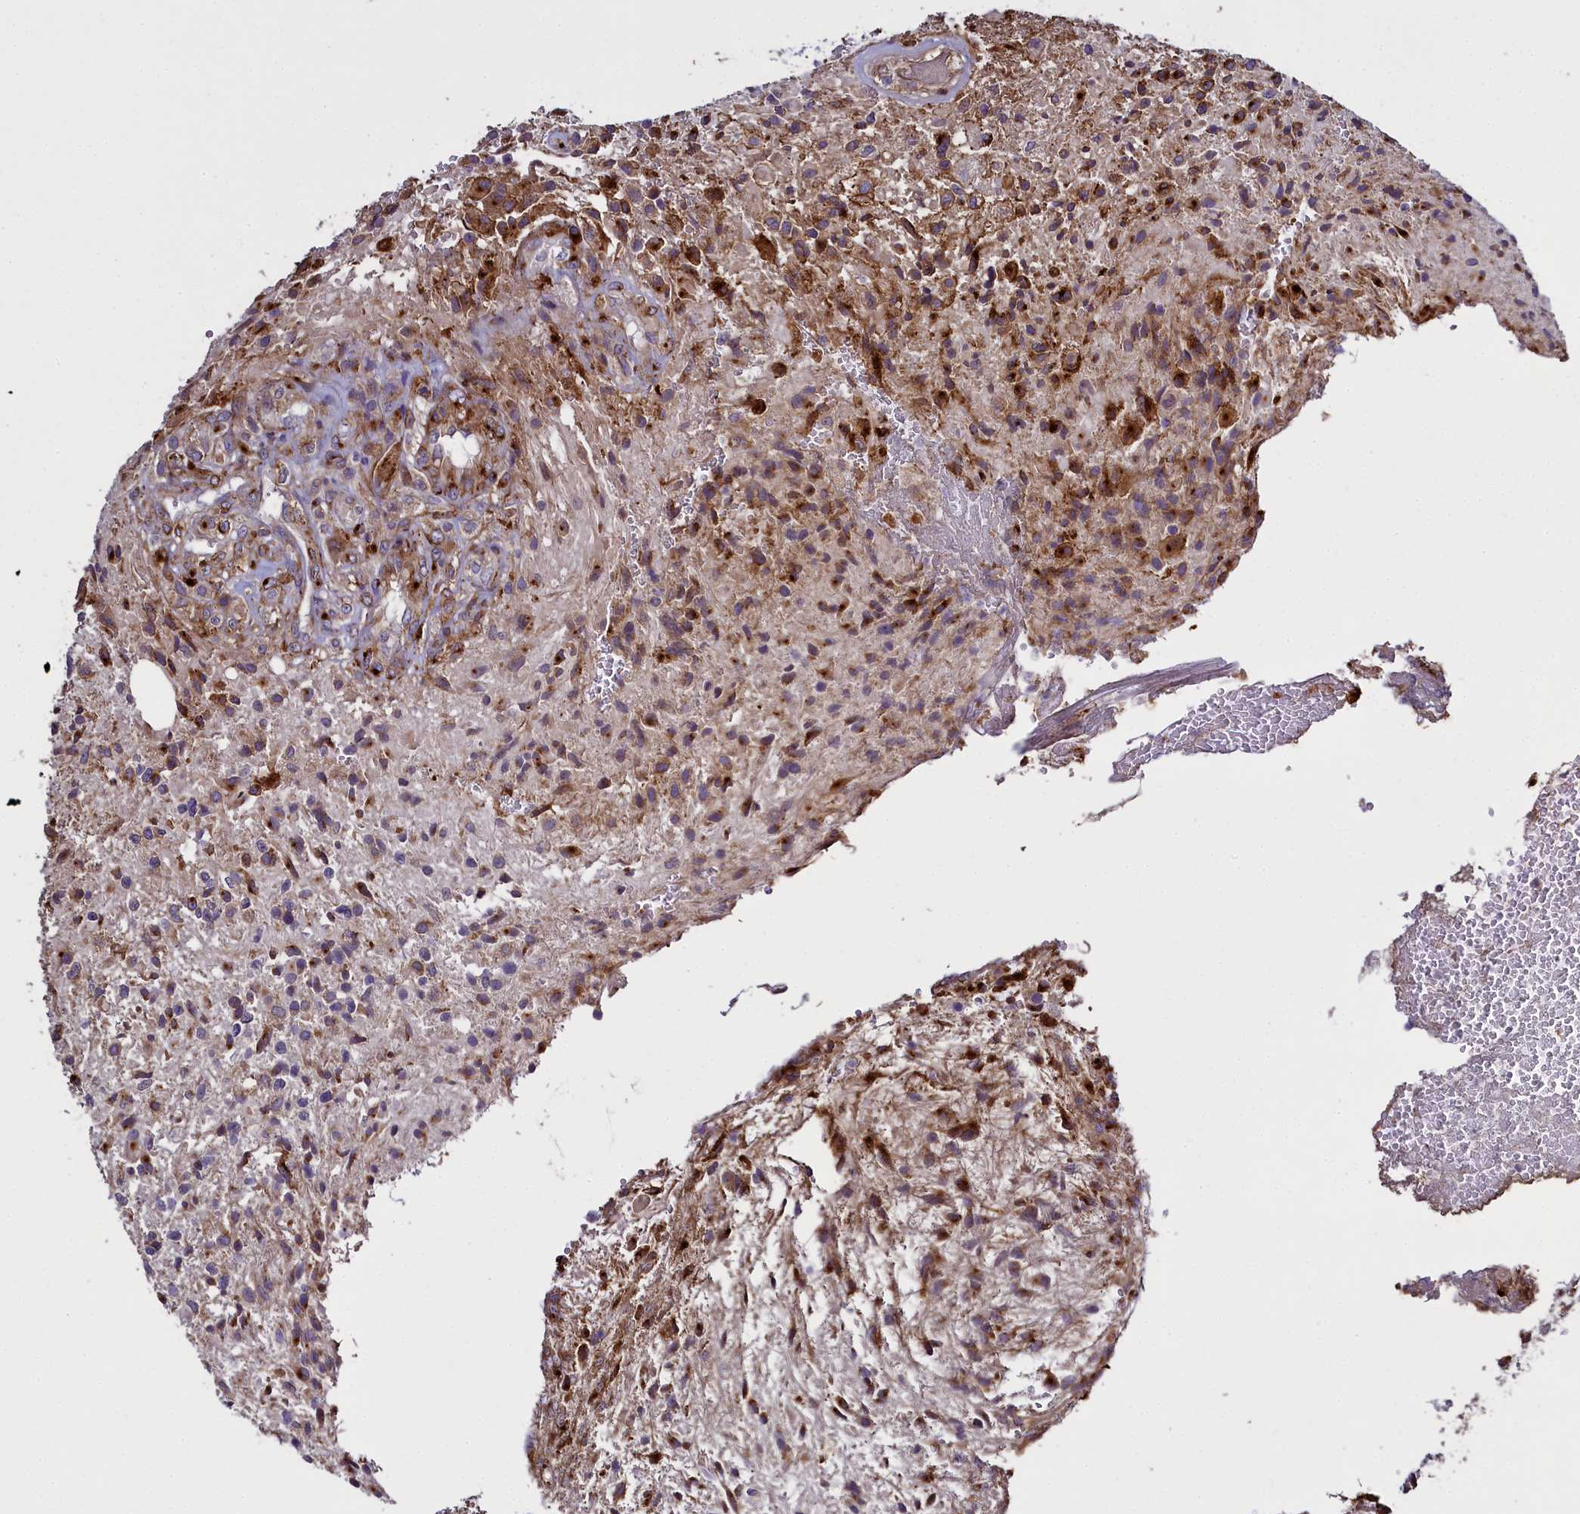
{"staining": {"intensity": "moderate", "quantity": "<25%", "location": "cytoplasmic/membranous"}, "tissue": "glioma", "cell_type": "Tumor cells", "image_type": "cancer", "snomed": [{"axis": "morphology", "description": "Glioma, malignant, High grade"}, {"axis": "topography", "description": "Brain"}], "caption": "Moderate cytoplasmic/membranous protein staining is seen in approximately <25% of tumor cells in glioma.", "gene": "MRC2", "patient": {"sex": "male", "age": 56}}